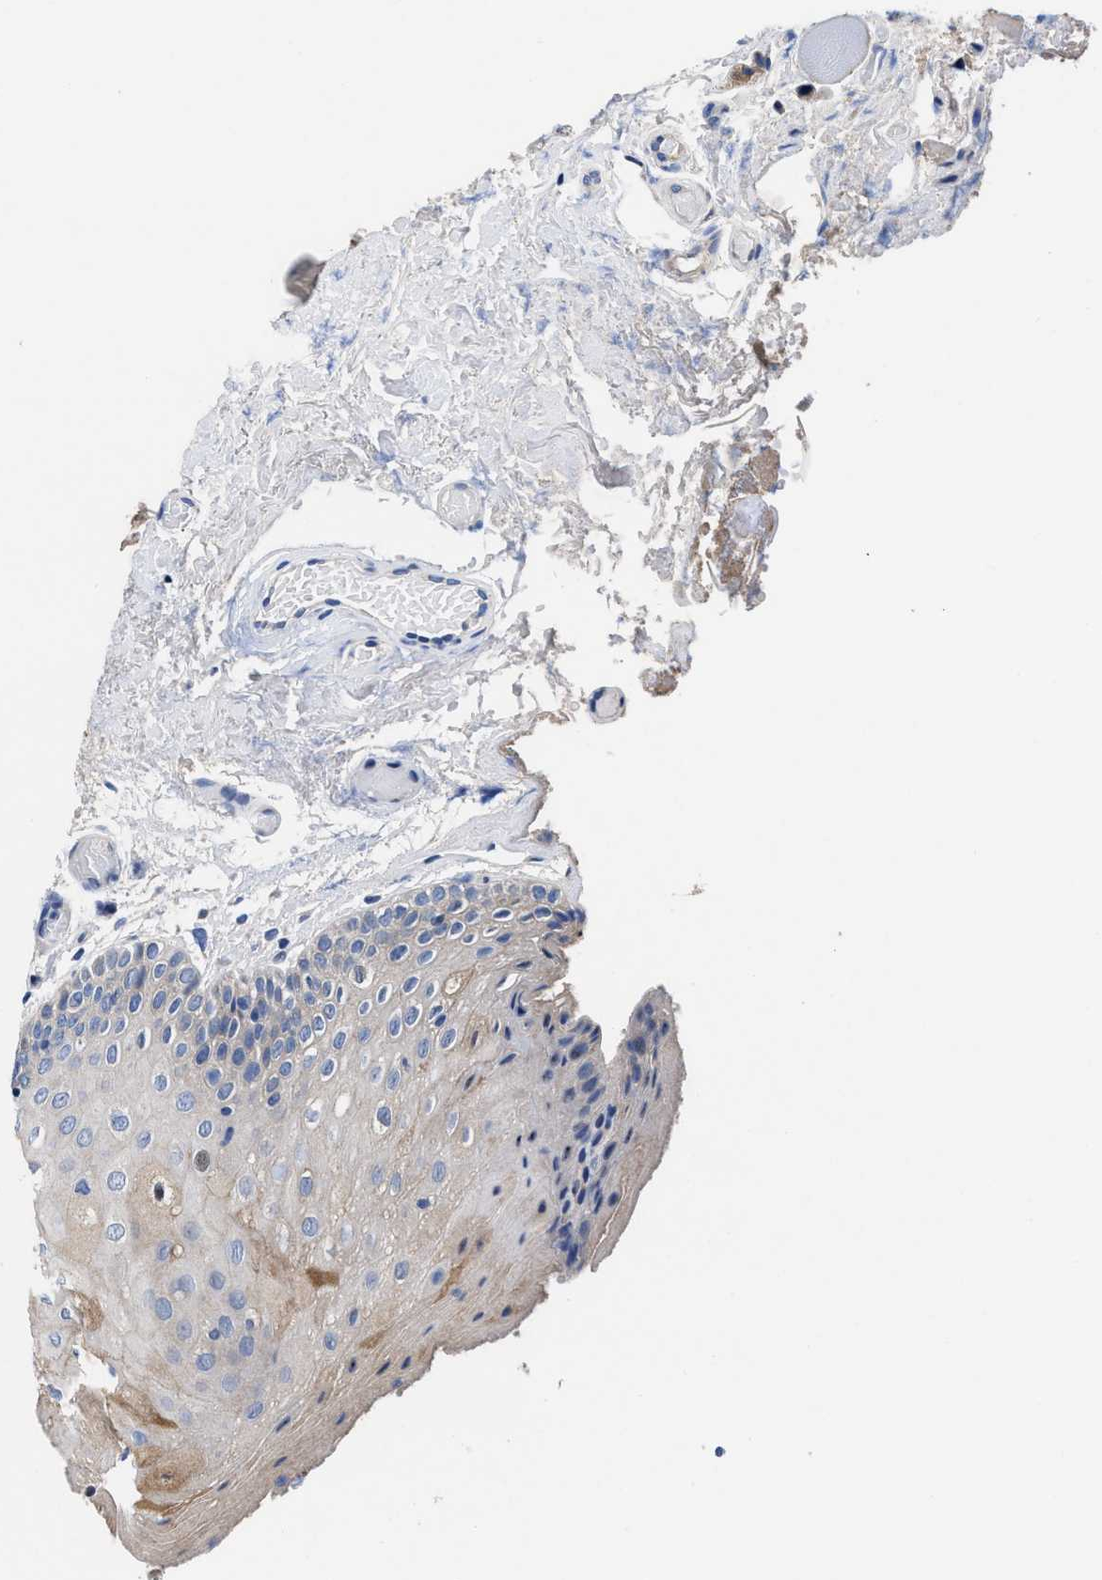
{"staining": {"intensity": "weak", "quantity": "<25%", "location": "cytoplasmic/membranous"}, "tissue": "oral mucosa", "cell_type": "Squamous epithelial cells", "image_type": "normal", "snomed": [{"axis": "morphology", "description": "Normal tissue, NOS"}, {"axis": "morphology", "description": "Squamous cell carcinoma, NOS"}, {"axis": "topography", "description": "Oral tissue"}, {"axis": "topography", "description": "Head-Neck"}], "caption": "Squamous epithelial cells are negative for brown protein staining in benign oral mucosa. The staining was performed using DAB to visualize the protein expression in brown, while the nuclei were stained in blue with hematoxylin (Magnification: 20x).", "gene": "DHRS13", "patient": {"sex": "male", "age": 71}}